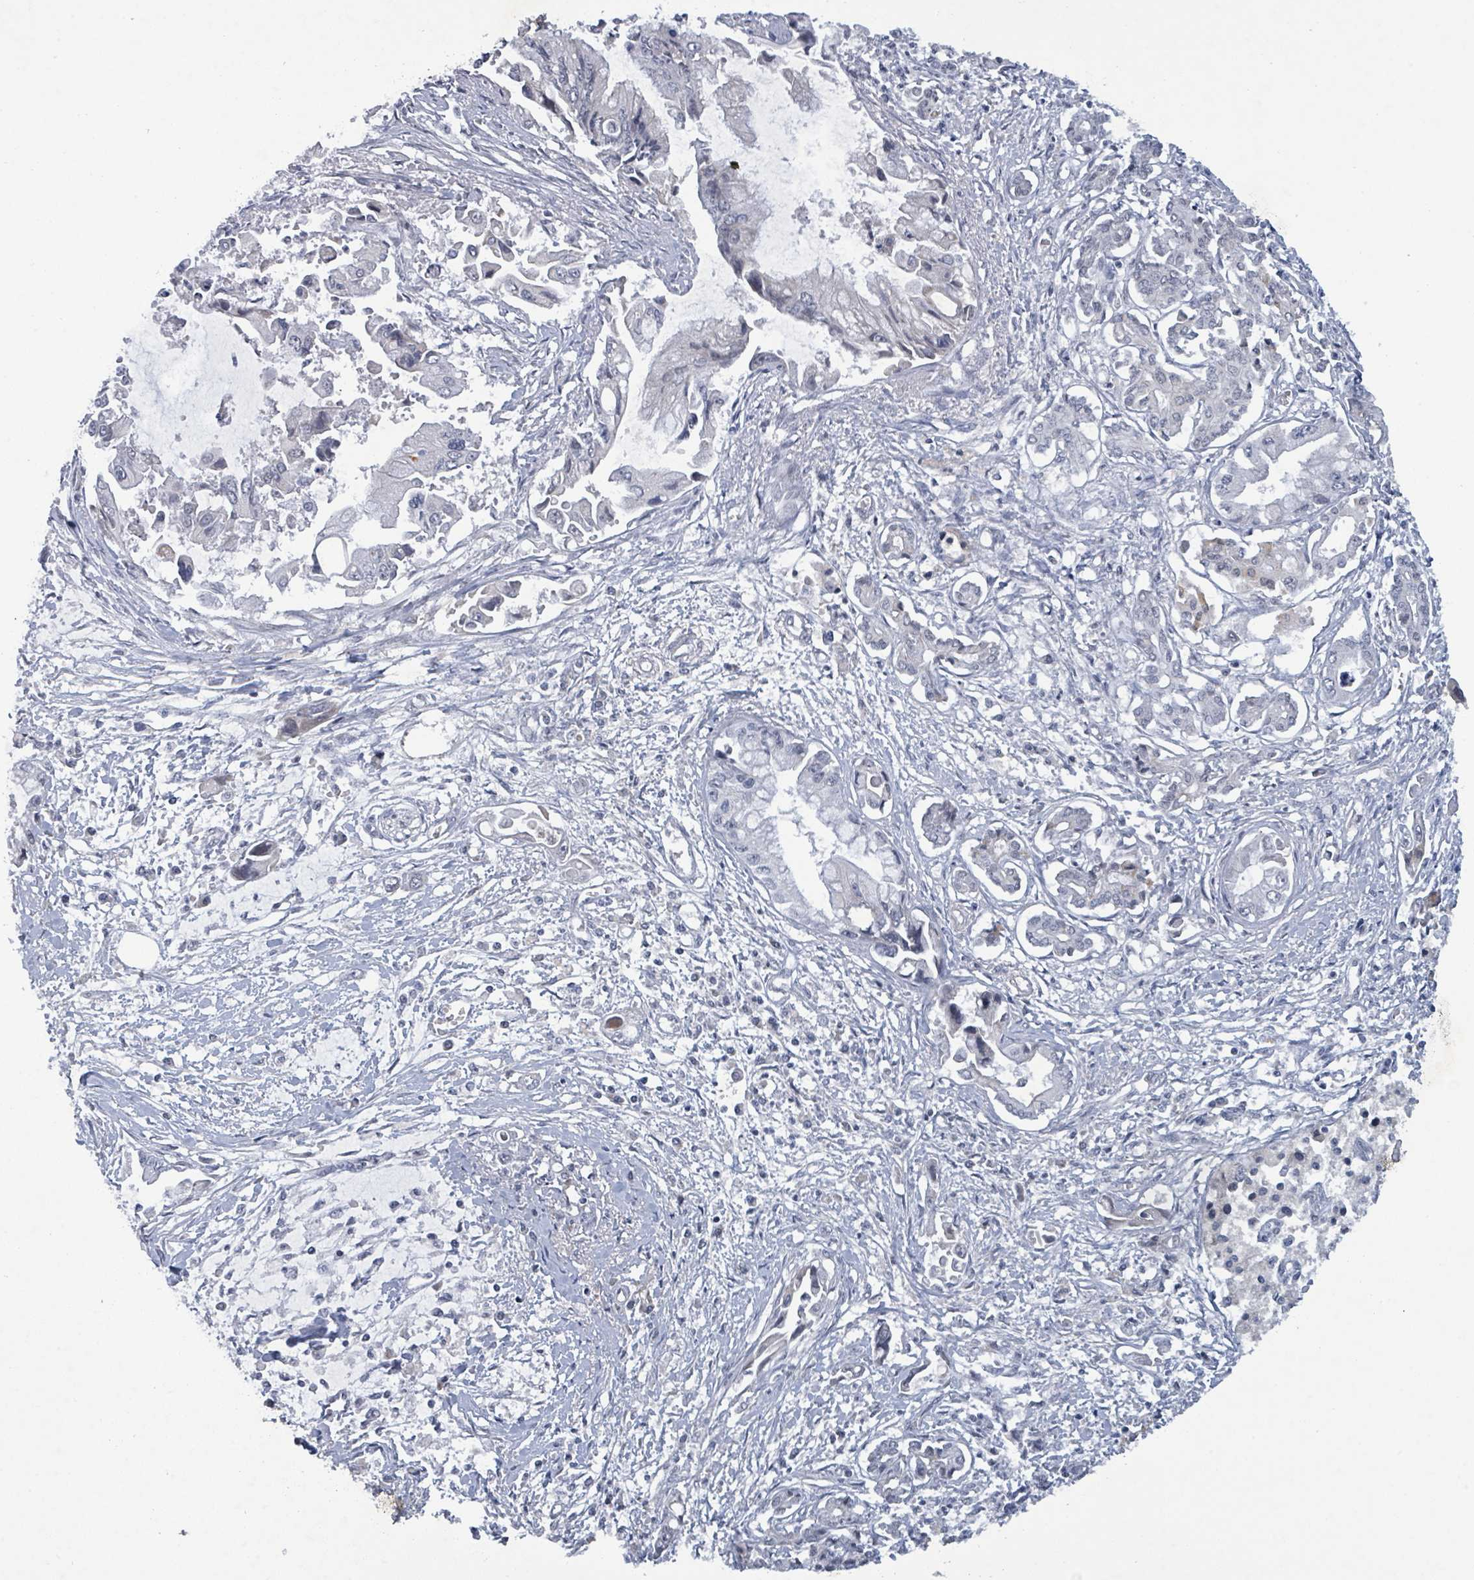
{"staining": {"intensity": "negative", "quantity": "none", "location": "none"}, "tissue": "pancreatic cancer", "cell_type": "Tumor cells", "image_type": "cancer", "snomed": [{"axis": "morphology", "description": "Adenocarcinoma, NOS"}, {"axis": "topography", "description": "Pancreas"}], "caption": "Immunohistochemistry image of pancreatic cancer stained for a protein (brown), which exhibits no expression in tumor cells.", "gene": "BANP", "patient": {"sex": "male", "age": 84}}